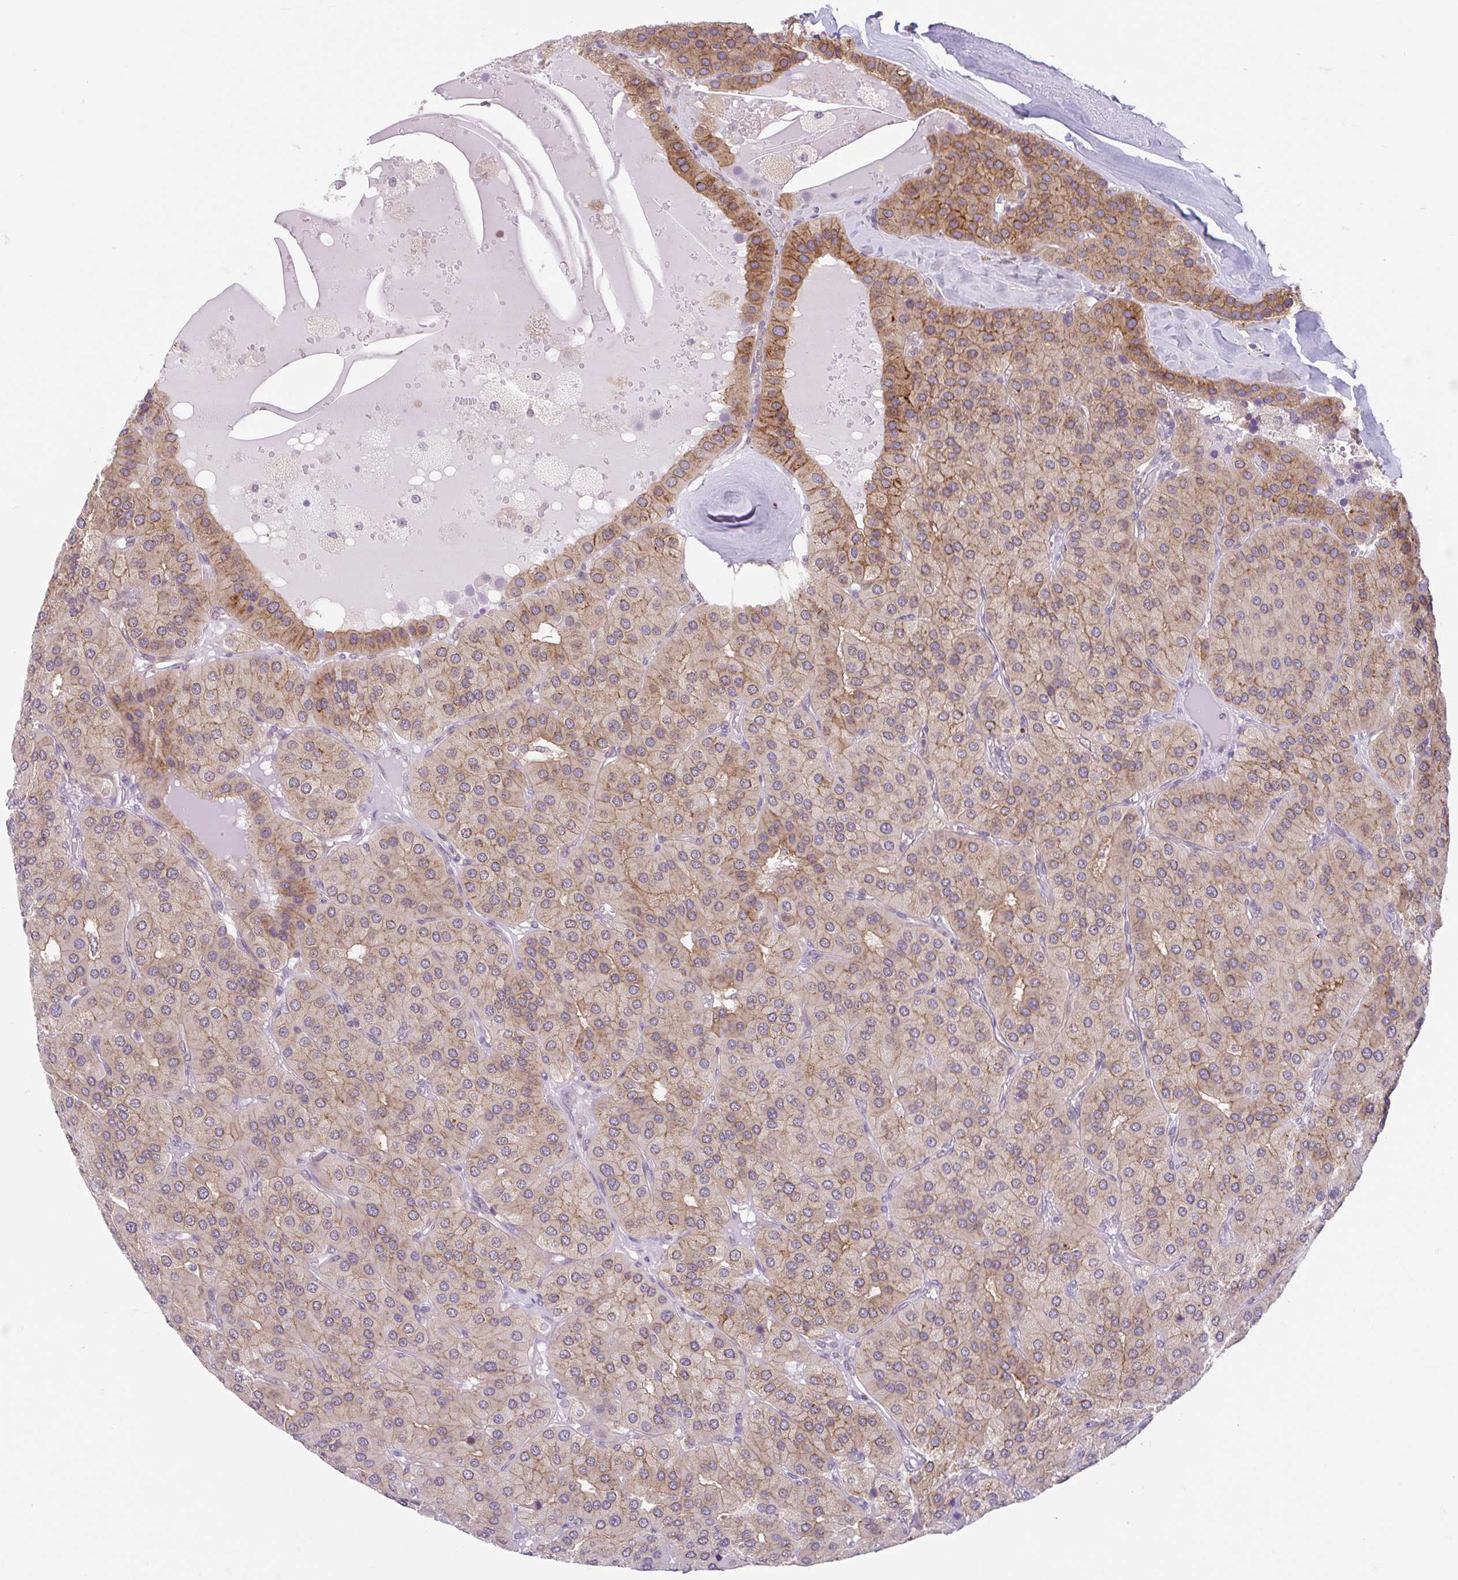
{"staining": {"intensity": "moderate", "quantity": "25%-75%", "location": "cytoplasmic/membranous"}, "tissue": "parathyroid gland", "cell_type": "Glandular cells", "image_type": "normal", "snomed": [{"axis": "morphology", "description": "Normal tissue, NOS"}, {"axis": "morphology", "description": "Adenoma, NOS"}, {"axis": "topography", "description": "Parathyroid gland"}], "caption": "This histopathology image demonstrates immunohistochemistry staining of normal human parathyroid gland, with medium moderate cytoplasmic/membranous positivity in approximately 25%-75% of glandular cells.", "gene": "RALBP1", "patient": {"sex": "female", "age": 86}}